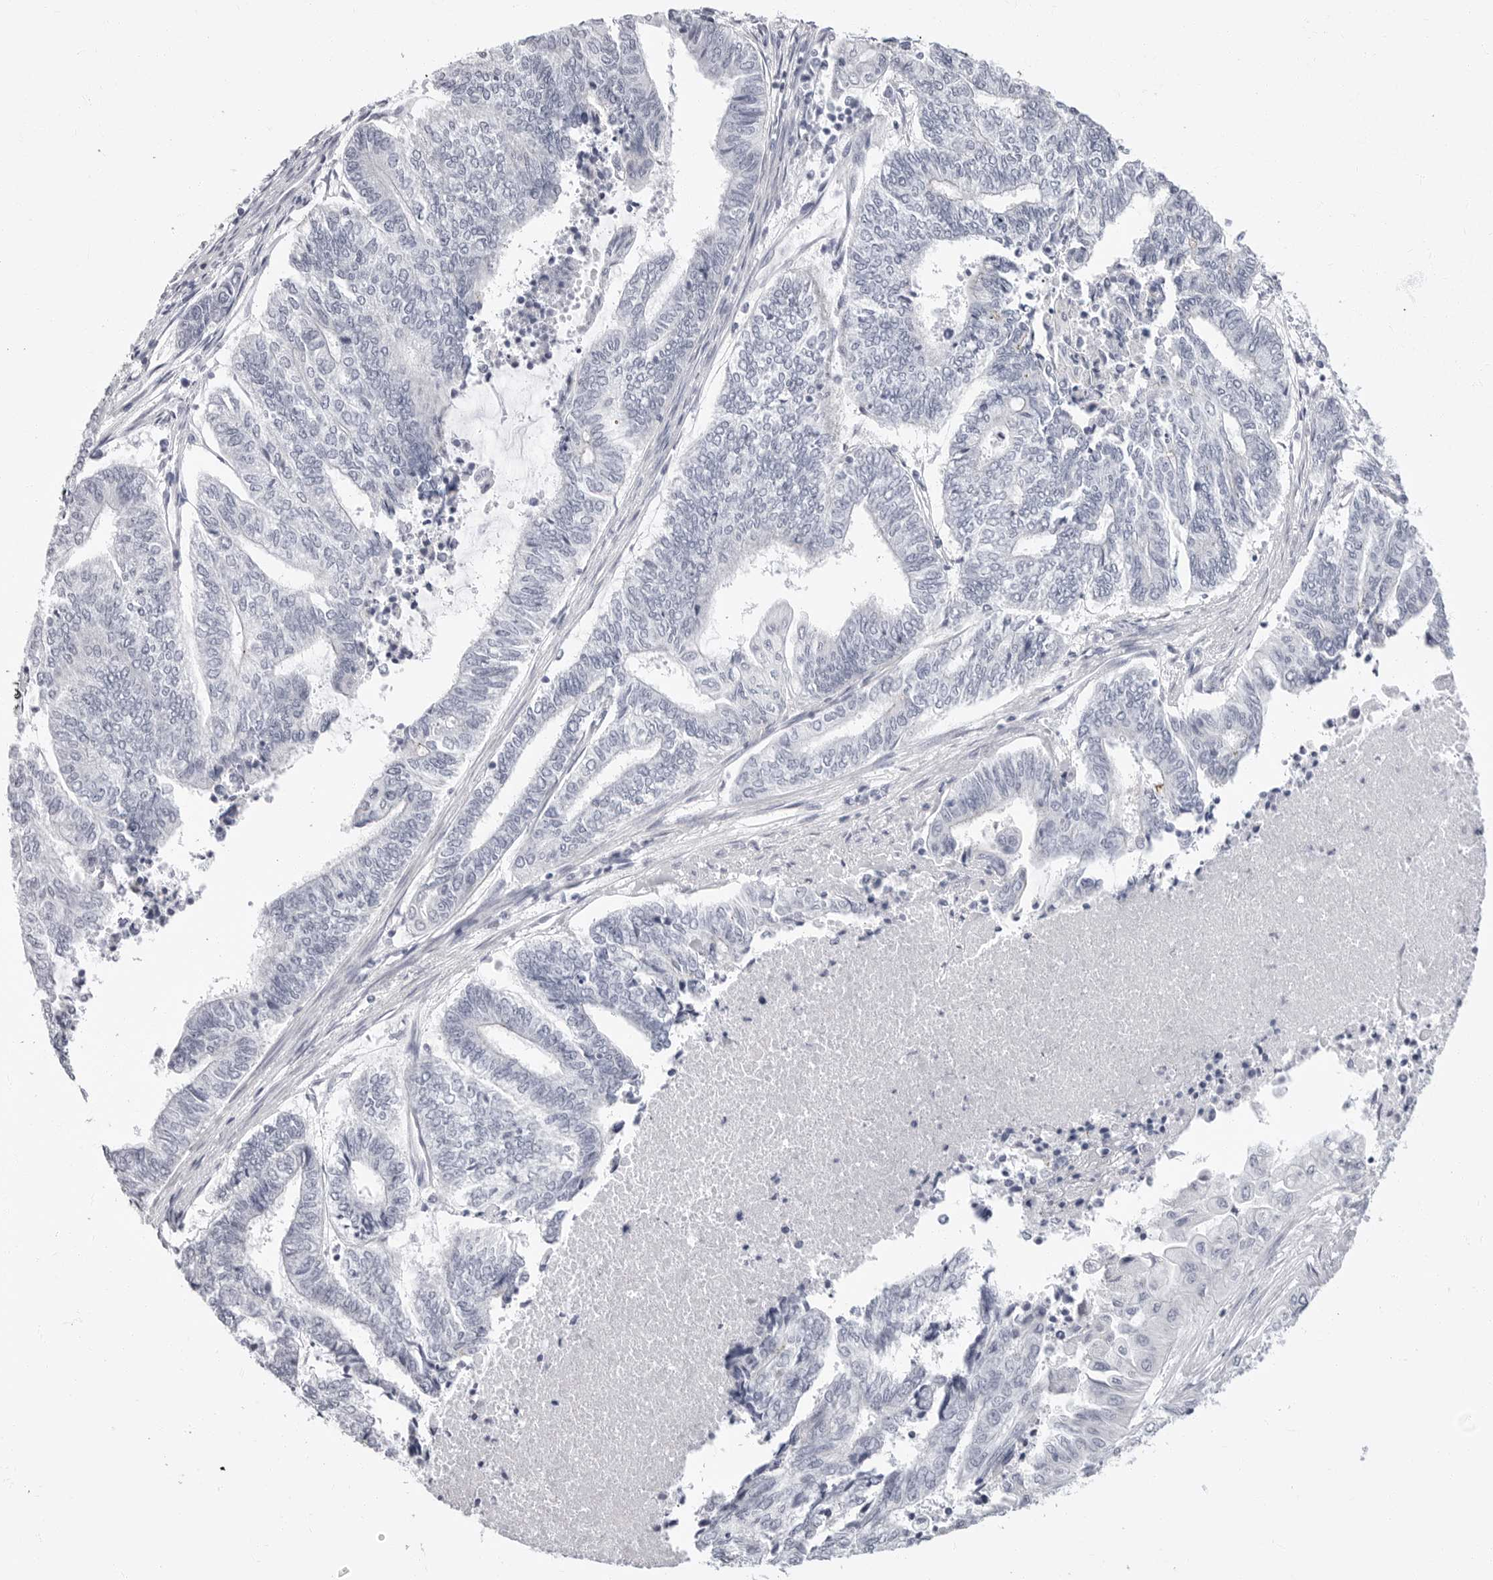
{"staining": {"intensity": "negative", "quantity": "none", "location": "none"}, "tissue": "endometrial cancer", "cell_type": "Tumor cells", "image_type": "cancer", "snomed": [{"axis": "morphology", "description": "Adenocarcinoma, NOS"}, {"axis": "topography", "description": "Uterus"}, {"axis": "topography", "description": "Endometrium"}], "caption": "Immunohistochemistry (IHC) histopathology image of human endometrial adenocarcinoma stained for a protein (brown), which exhibits no positivity in tumor cells. (DAB immunohistochemistry (IHC) visualized using brightfield microscopy, high magnification).", "gene": "ERICH3", "patient": {"sex": "female", "age": 70}}